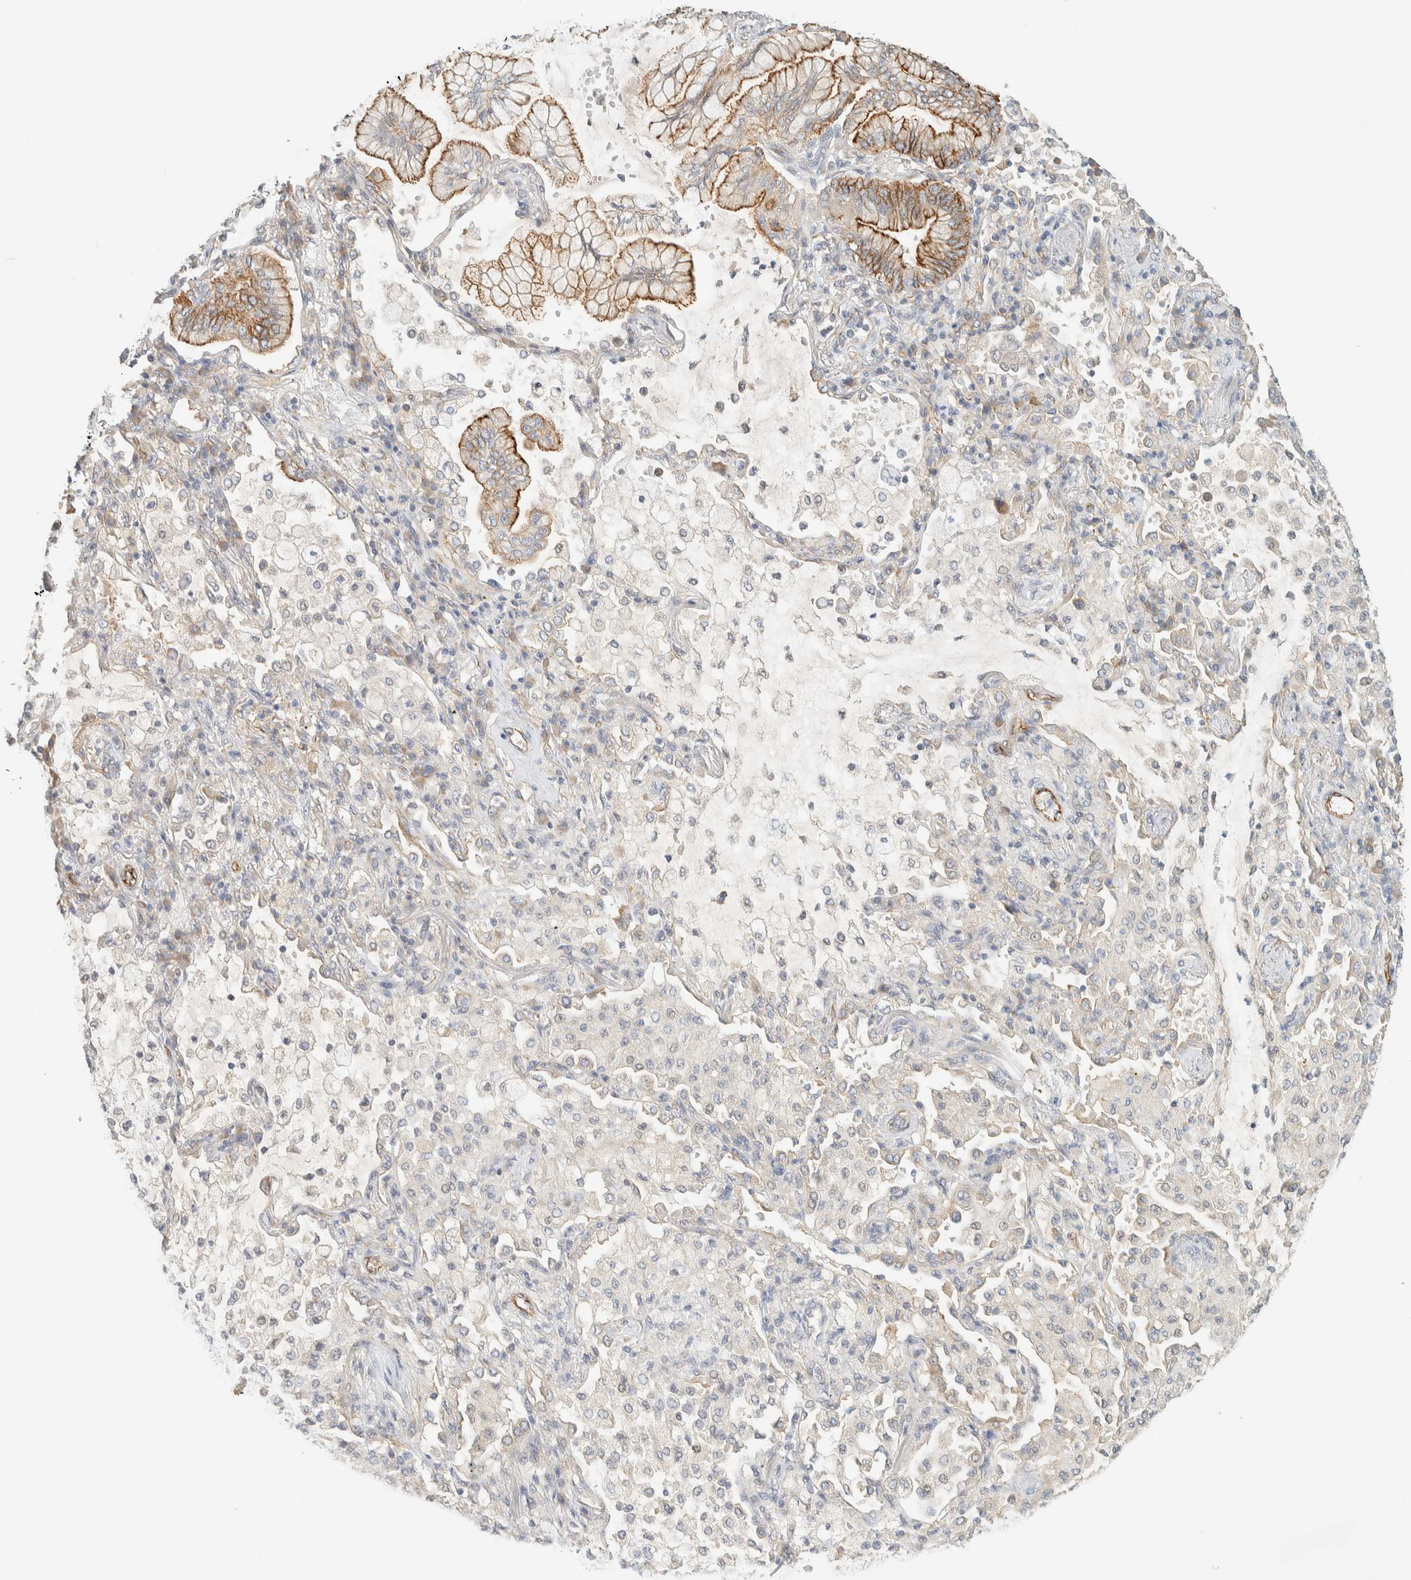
{"staining": {"intensity": "negative", "quantity": "none", "location": "none"}, "tissue": "lung cancer", "cell_type": "Tumor cells", "image_type": "cancer", "snomed": [{"axis": "morphology", "description": "Adenocarcinoma, NOS"}, {"axis": "topography", "description": "Lung"}], "caption": "IHC of lung cancer (adenocarcinoma) exhibits no expression in tumor cells.", "gene": "LIMA1", "patient": {"sex": "female", "age": 70}}